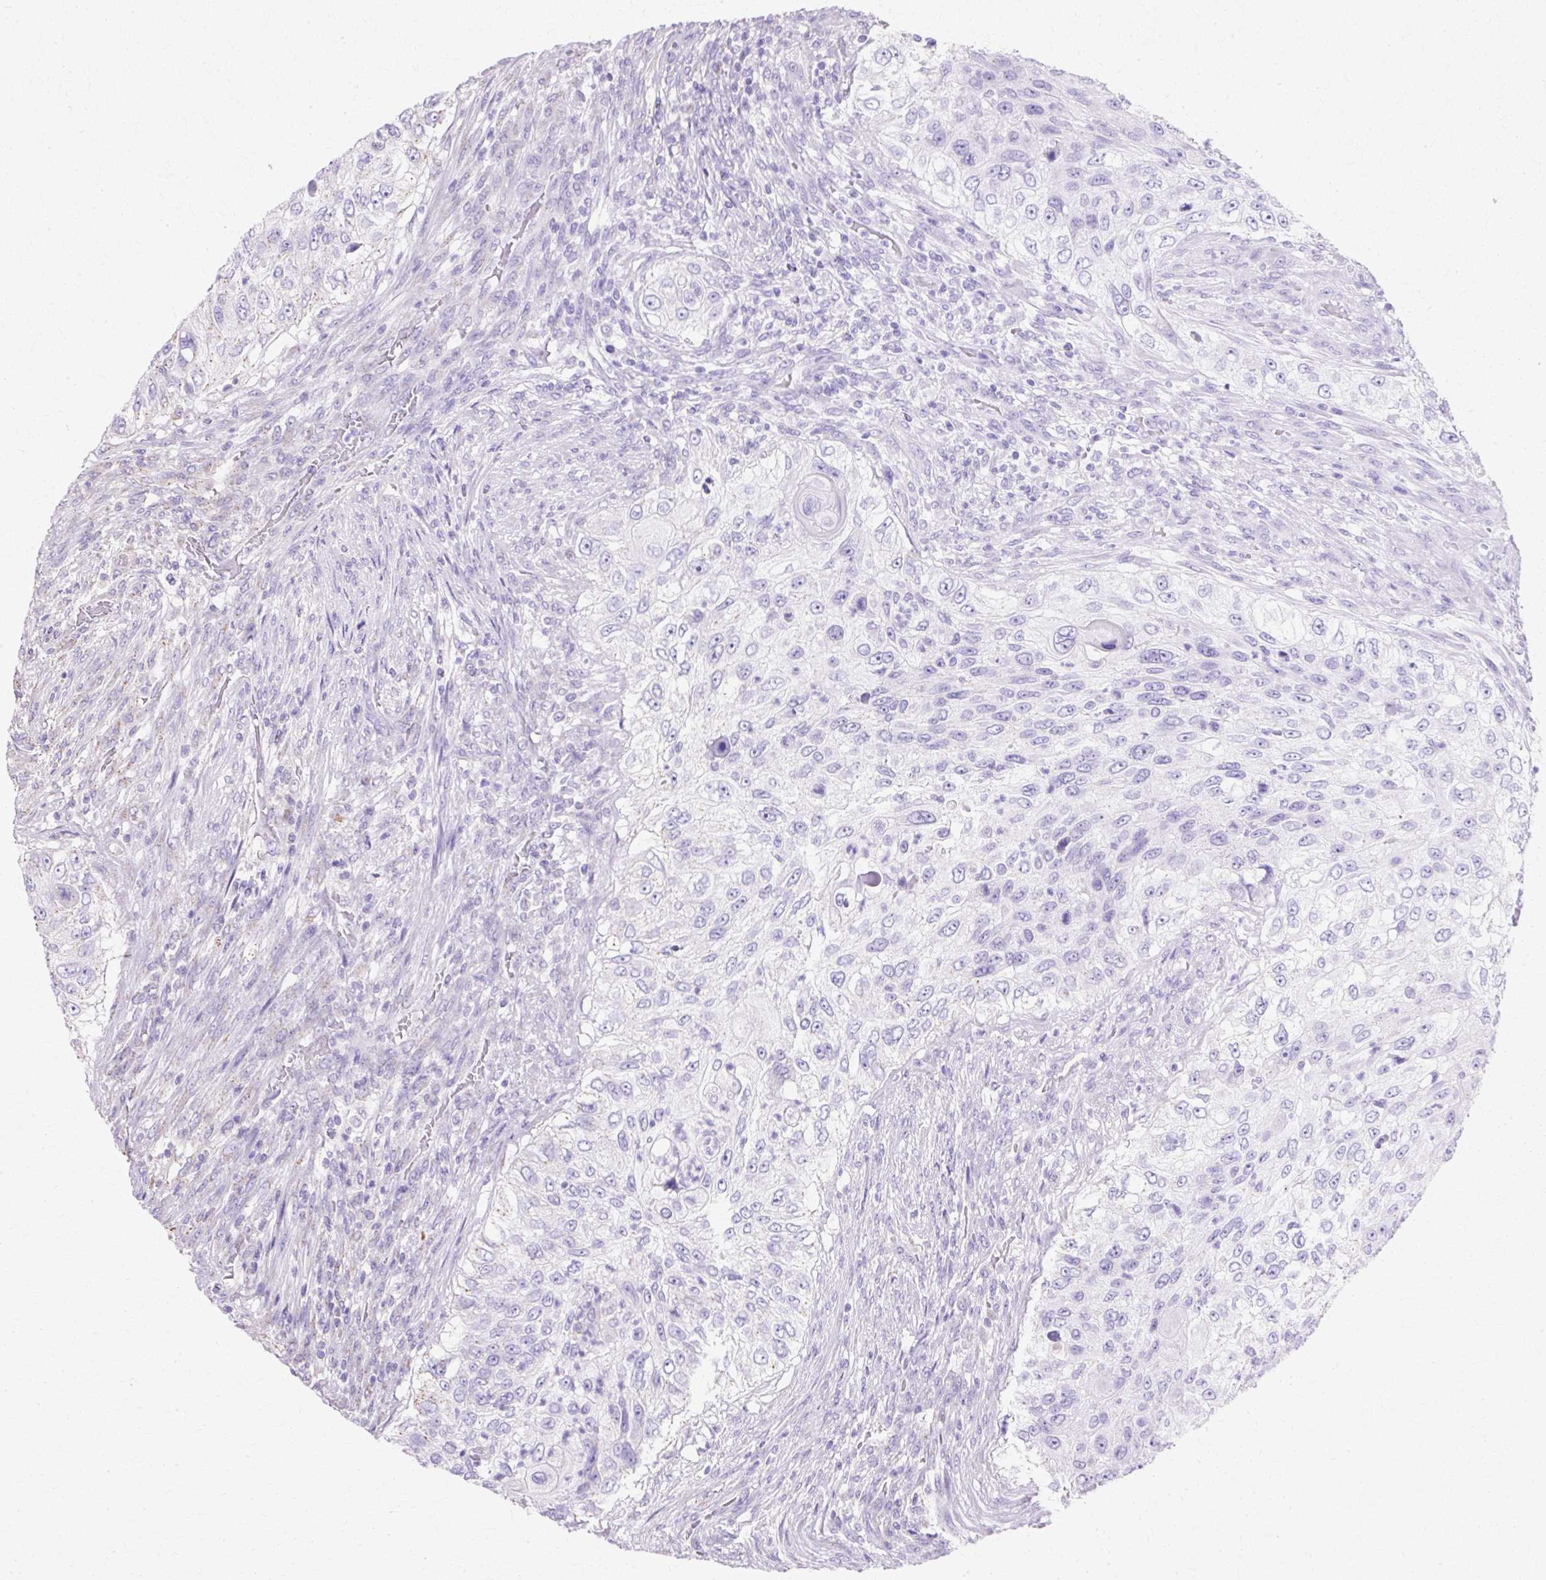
{"staining": {"intensity": "weak", "quantity": "<25%", "location": "cytoplasmic/membranous"}, "tissue": "urothelial cancer", "cell_type": "Tumor cells", "image_type": "cancer", "snomed": [{"axis": "morphology", "description": "Urothelial carcinoma, High grade"}, {"axis": "topography", "description": "Urinary bladder"}], "caption": "This is a image of immunohistochemistry (IHC) staining of high-grade urothelial carcinoma, which shows no staining in tumor cells.", "gene": "COPB1", "patient": {"sex": "female", "age": 60}}